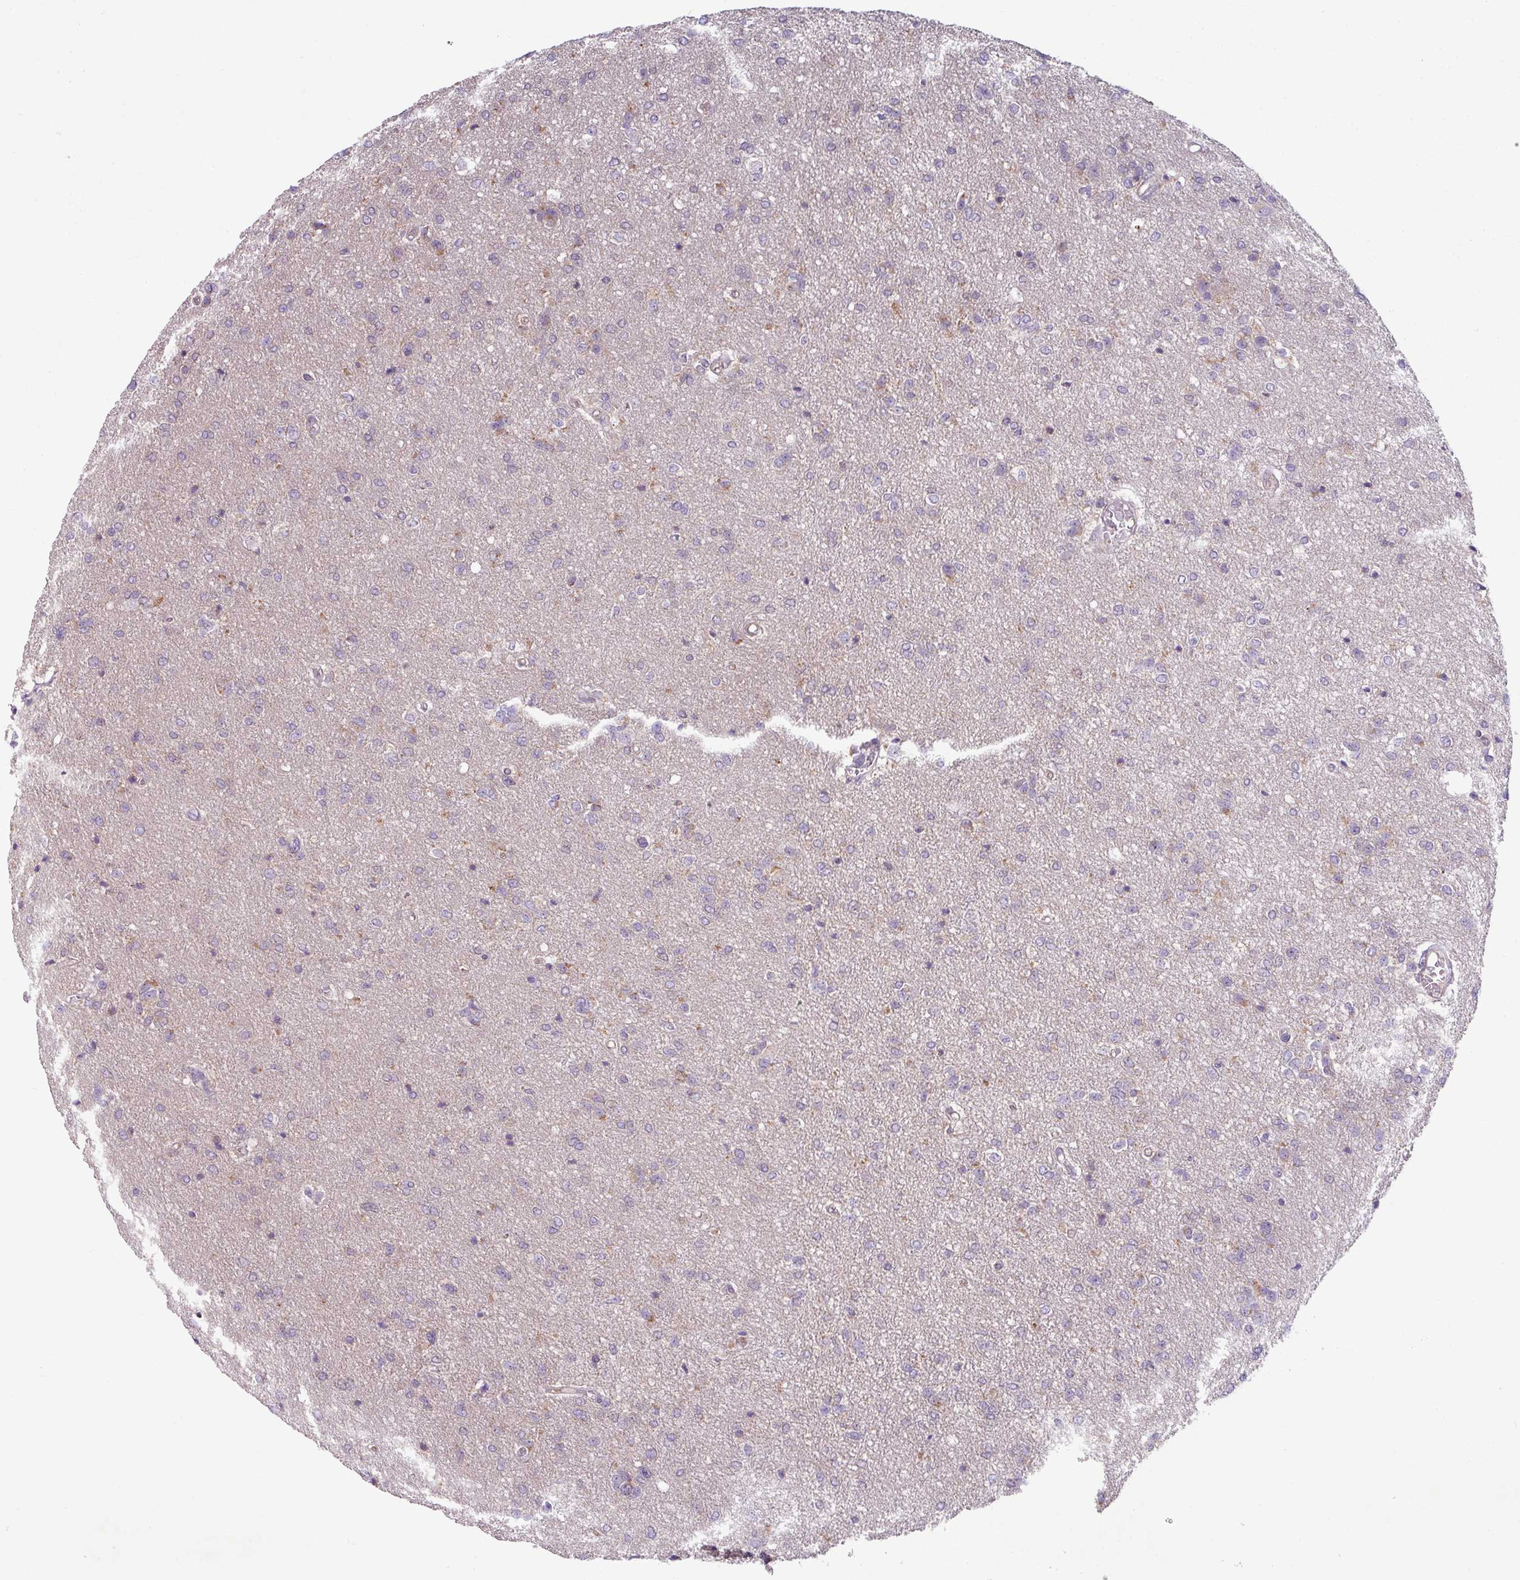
{"staining": {"intensity": "negative", "quantity": "none", "location": "none"}, "tissue": "glioma", "cell_type": "Tumor cells", "image_type": "cancer", "snomed": [{"axis": "morphology", "description": "Glioma, malignant, Low grade"}, {"axis": "topography", "description": "Brain"}], "caption": "Immunohistochemical staining of glioma reveals no significant expression in tumor cells.", "gene": "LRRC9", "patient": {"sex": "male", "age": 26}}